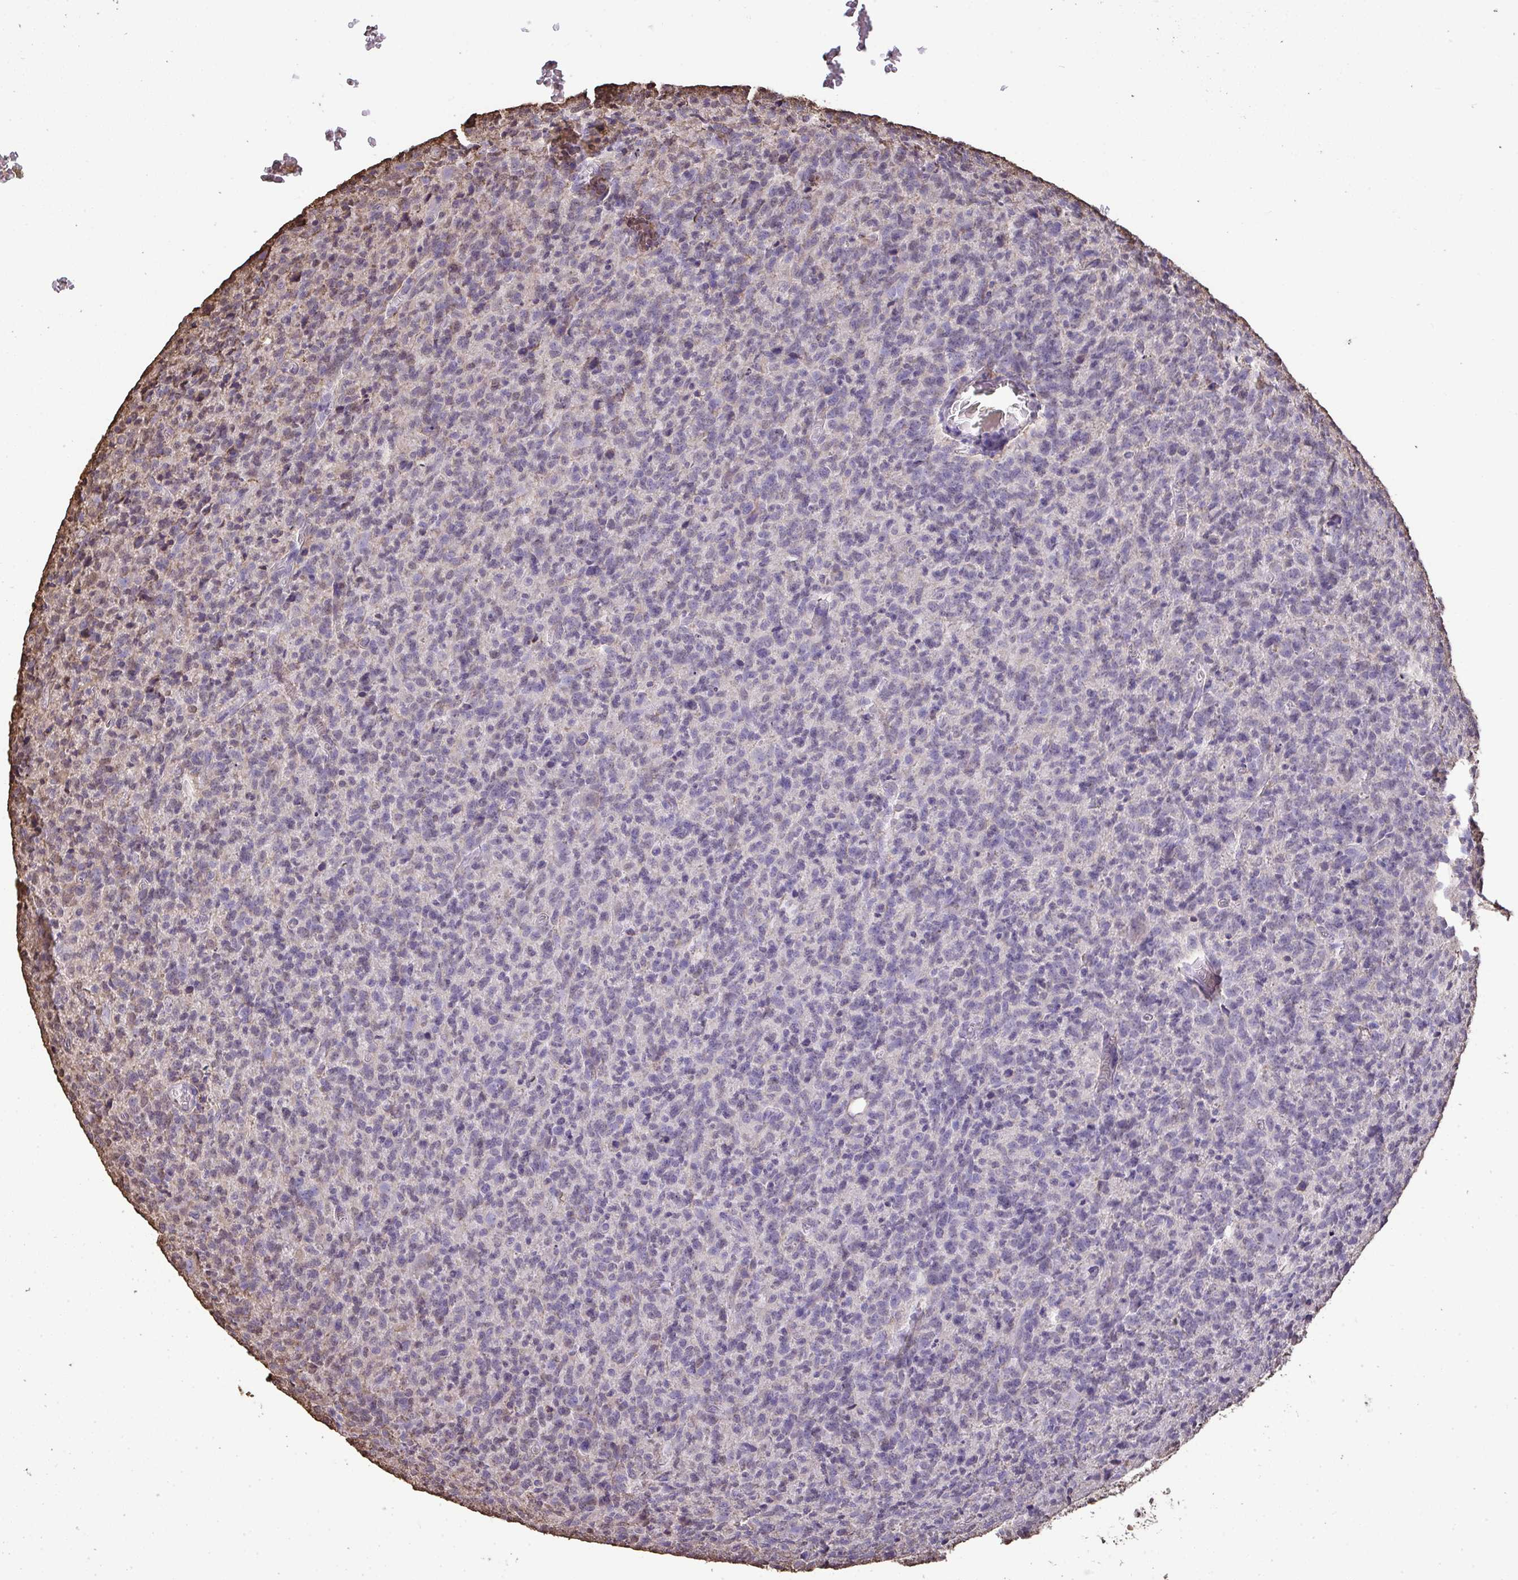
{"staining": {"intensity": "negative", "quantity": "none", "location": "none"}, "tissue": "glioma", "cell_type": "Tumor cells", "image_type": "cancer", "snomed": [{"axis": "morphology", "description": "Glioma, malignant, High grade"}, {"axis": "topography", "description": "Brain"}], "caption": "An immunohistochemistry histopathology image of malignant high-grade glioma is shown. There is no staining in tumor cells of malignant high-grade glioma.", "gene": "ANXA5", "patient": {"sex": "male", "age": 76}}